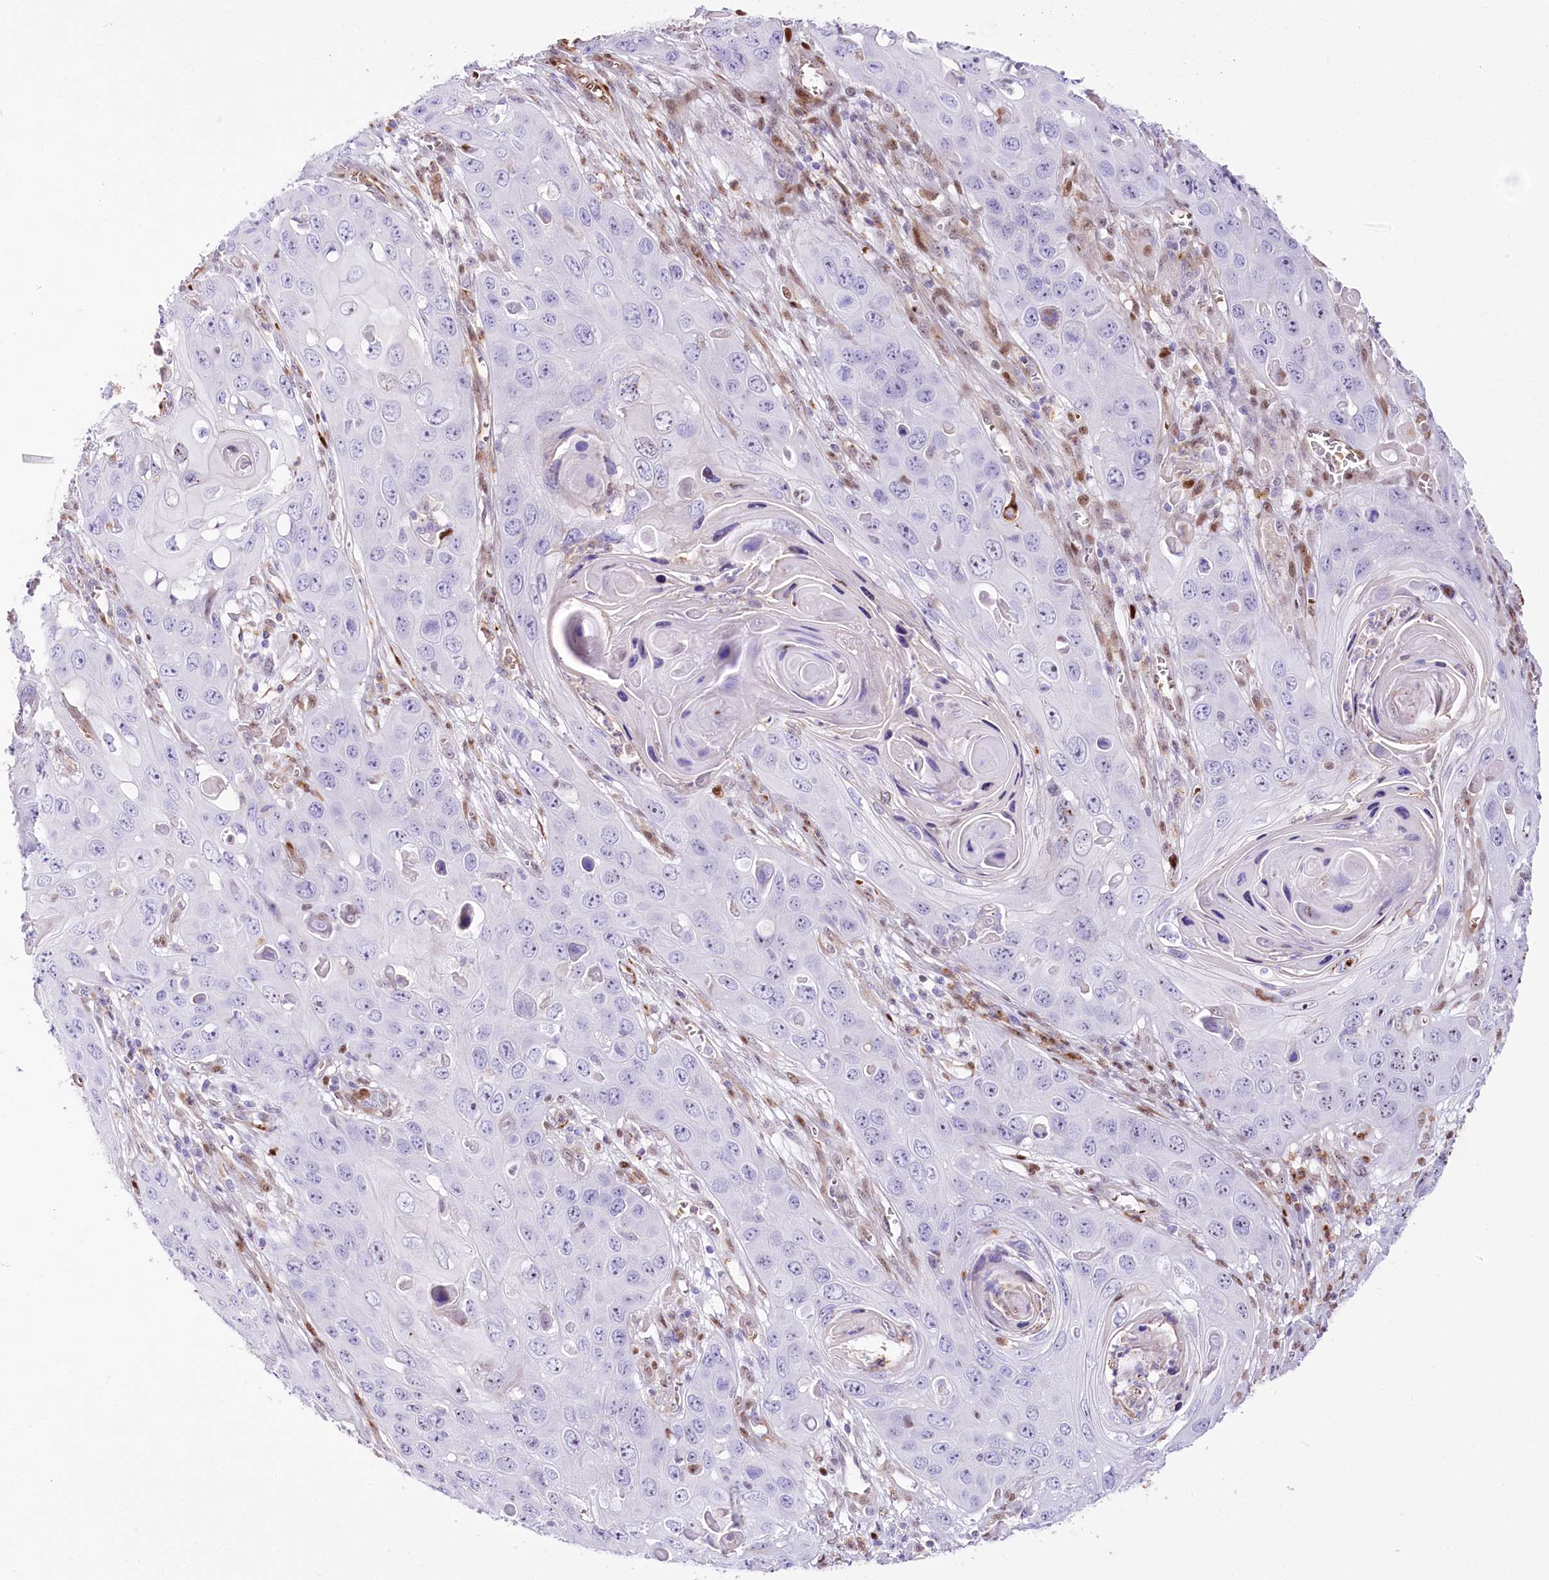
{"staining": {"intensity": "negative", "quantity": "none", "location": "none"}, "tissue": "skin cancer", "cell_type": "Tumor cells", "image_type": "cancer", "snomed": [{"axis": "morphology", "description": "Squamous cell carcinoma, NOS"}, {"axis": "topography", "description": "Skin"}], "caption": "An immunohistochemistry (IHC) photomicrograph of skin cancer is shown. There is no staining in tumor cells of skin cancer. Brightfield microscopy of immunohistochemistry stained with DAB (brown) and hematoxylin (blue), captured at high magnification.", "gene": "PTMS", "patient": {"sex": "male", "age": 55}}